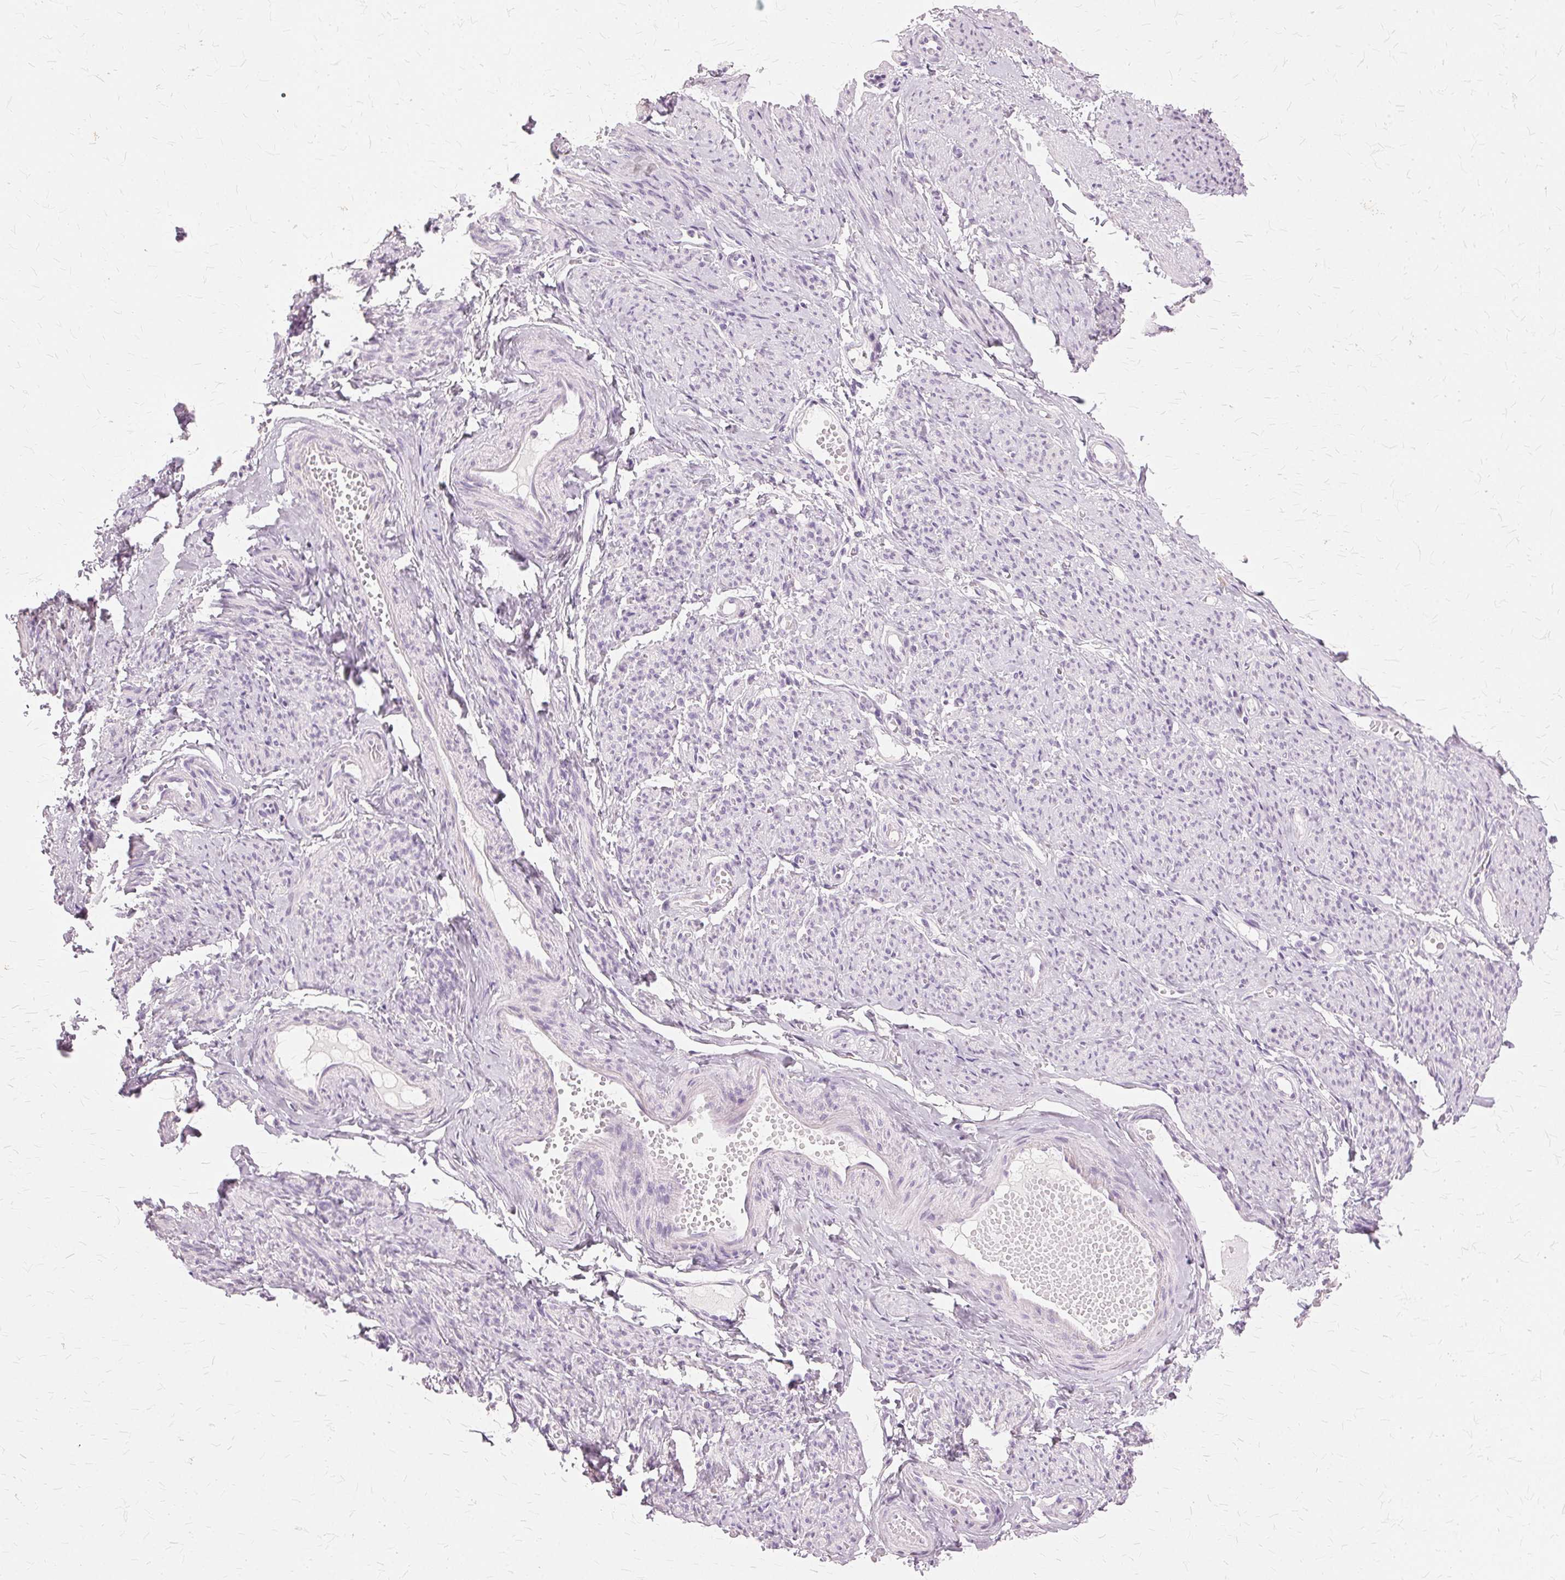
{"staining": {"intensity": "negative", "quantity": "none", "location": "none"}, "tissue": "smooth muscle", "cell_type": "Smooth muscle cells", "image_type": "normal", "snomed": [{"axis": "morphology", "description": "Normal tissue, NOS"}, {"axis": "topography", "description": "Smooth muscle"}], "caption": "Immunohistochemical staining of benign smooth muscle shows no significant positivity in smooth muscle cells.", "gene": "SLC45A3", "patient": {"sex": "female", "age": 65}}